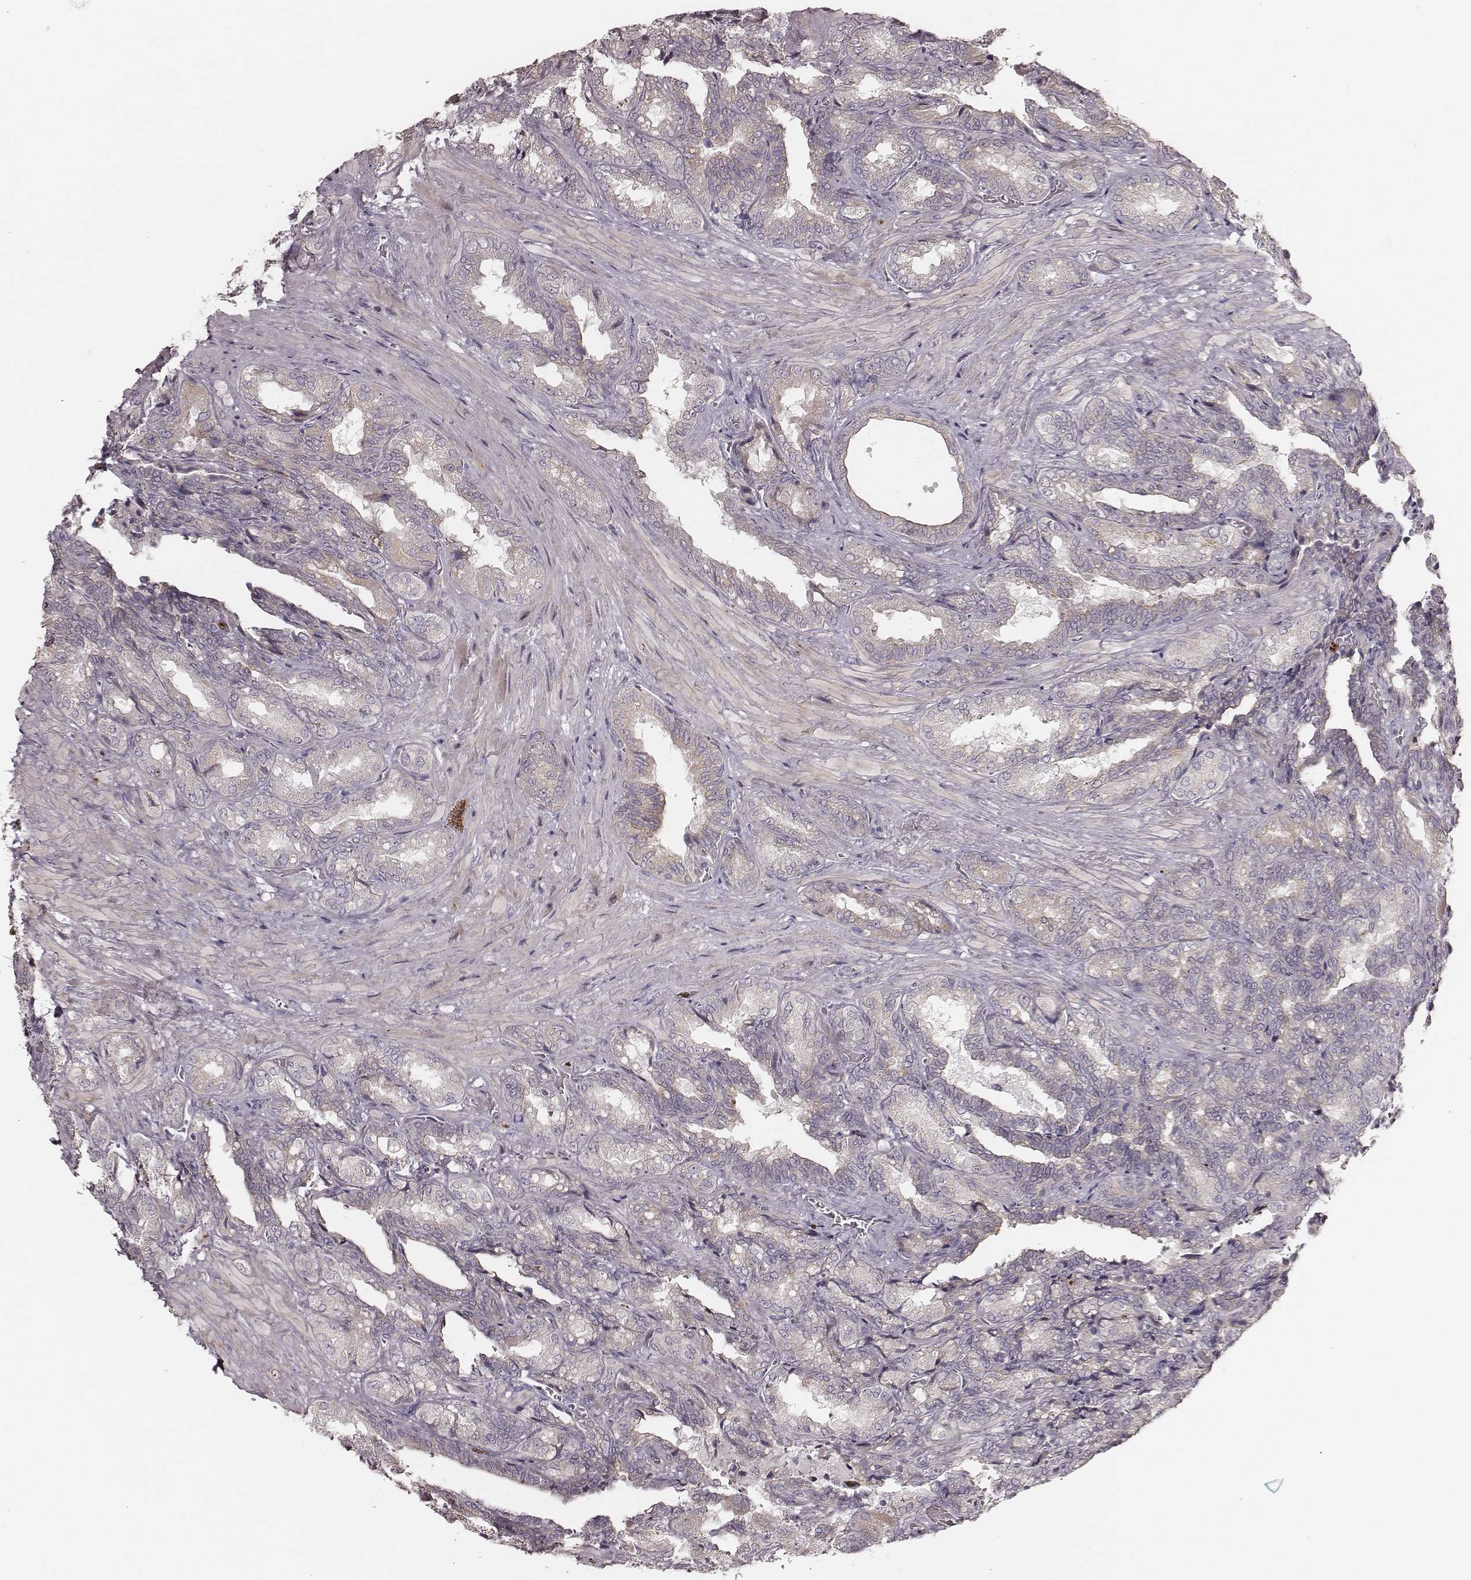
{"staining": {"intensity": "negative", "quantity": "none", "location": "none"}, "tissue": "seminal vesicle", "cell_type": "Glandular cells", "image_type": "normal", "snomed": [{"axis": "morphology", "description": "Normal tissue, NOS"}, {"axis": "topography", "description": "Seminal veicle"}], "caption": "A high-resolution image shows immunohistochemistry staining of unremarkable seminal vesicle, which shows no significant staining in glandular cells.", "gene": "ABCA7", "patient": {"sex": "male", "age": 68}}